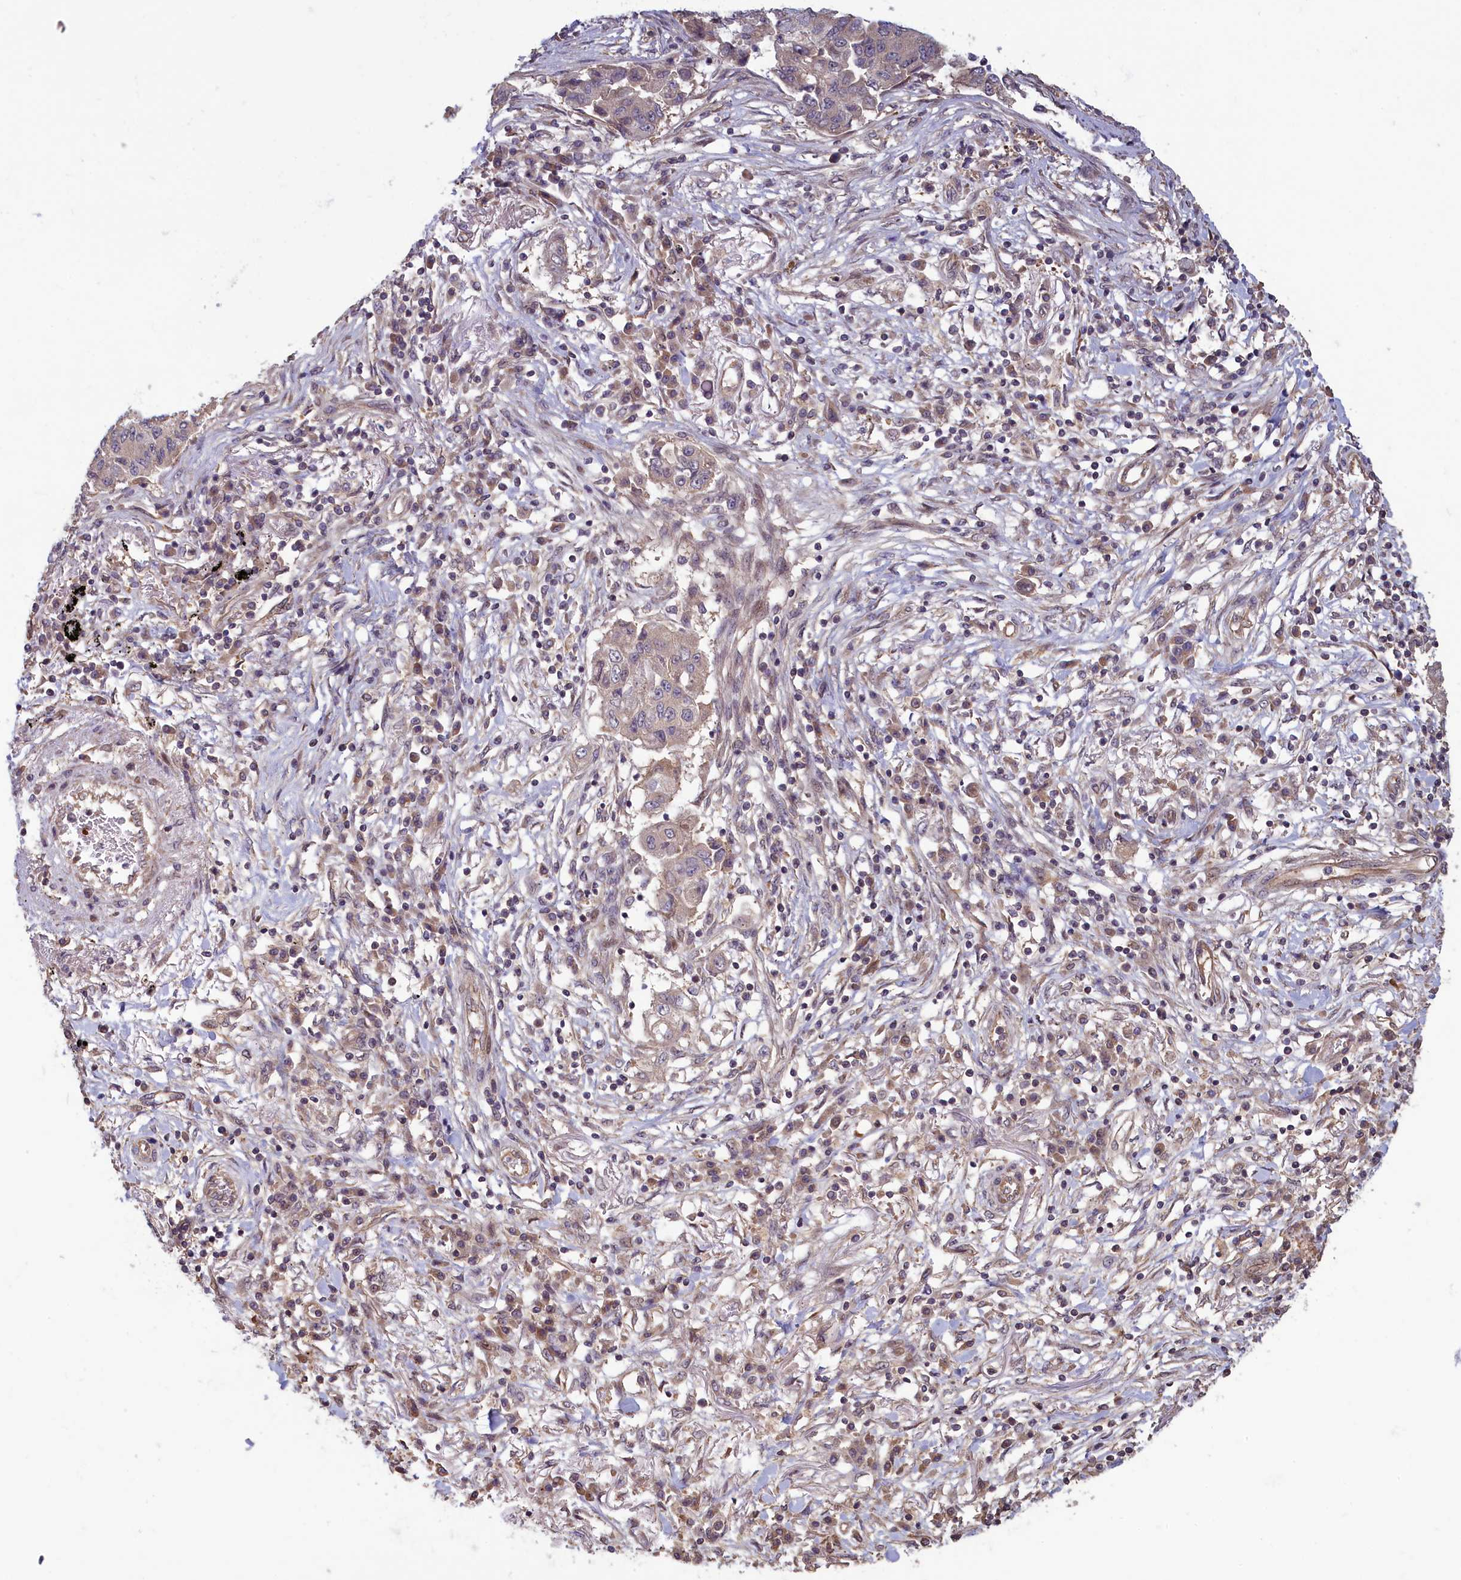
{"staining": {"intensity": "weak", "quantity": "<25%", "location": "cytoplasmic/membranous"}, "tissue": "lung cancer", "cell_type": "Tumor cells", "image_type": "cancer", "snomed": [{"axis": "morphology", "description": "Squamous cell carcinoma, NOS"}, {"axis": "topography", "description": "Lung"}], "caption": "This is an IHC image of human squamous cell carcinoma (lung). There is no expression in tumor cells.", "gene": "CIAO2B", "patient": {"sex": "male", "age": 74}}